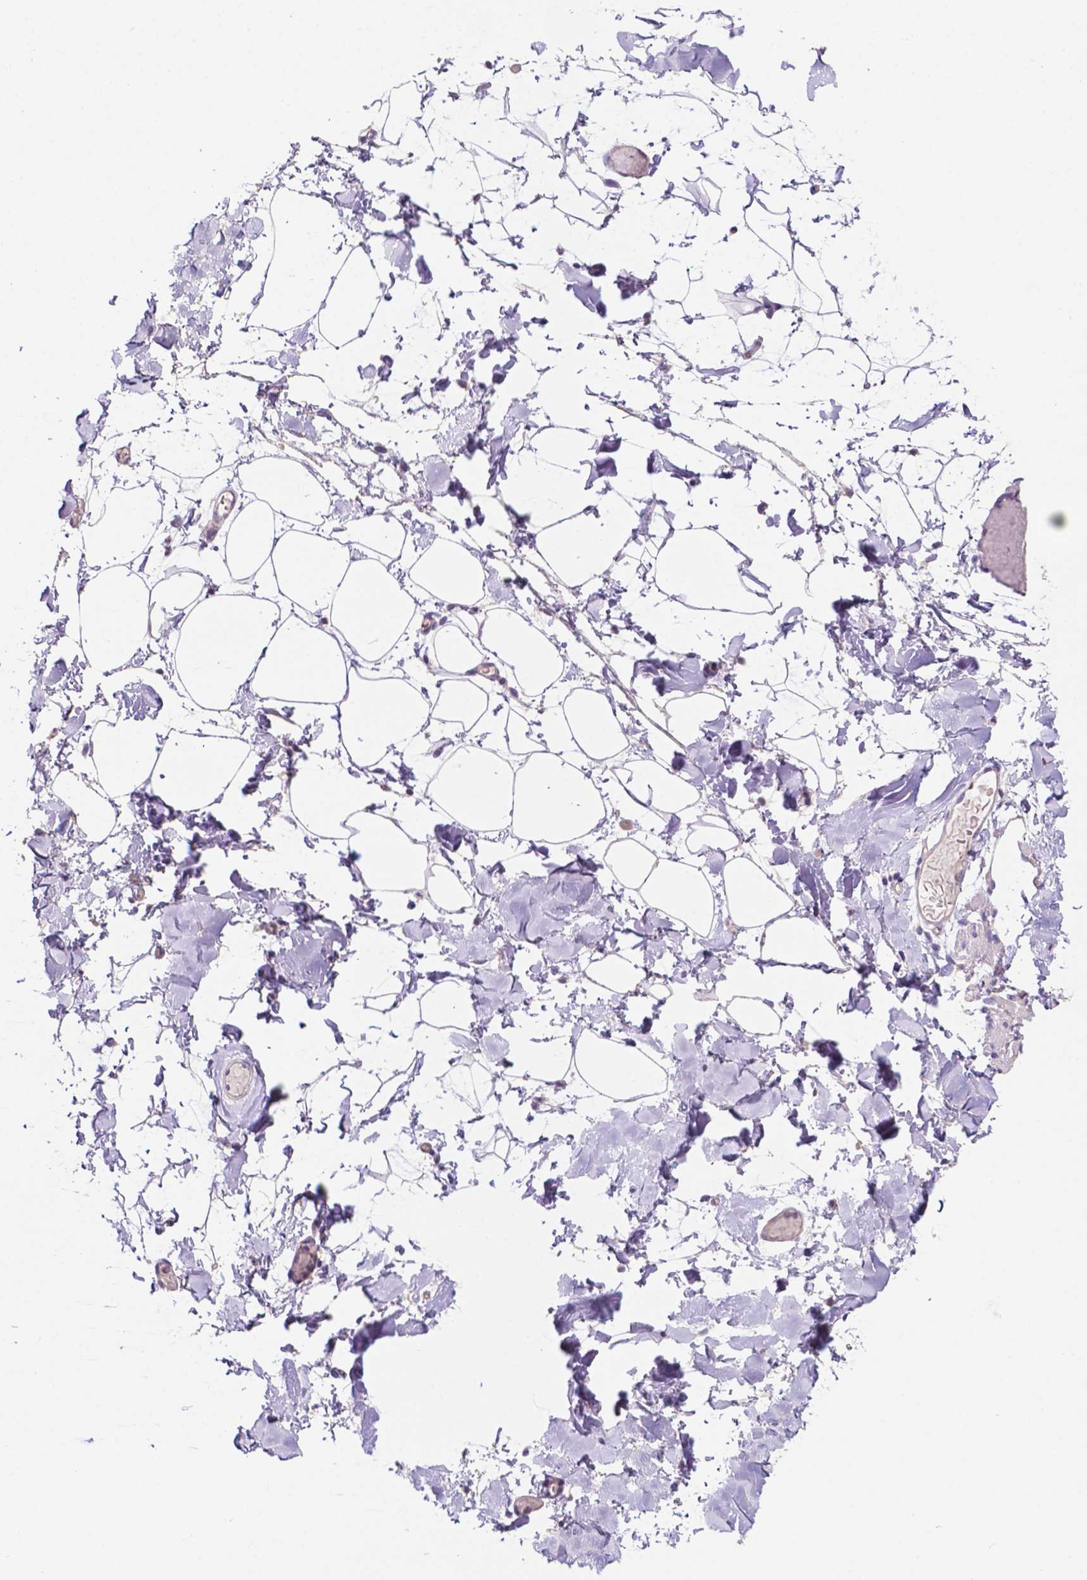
{"staining": {"intensity": "negative", "quantity": "none", "location": "none"}, "tissue": "adipose tissue", "cell_type": "Adipocytes", "image_type": "normal", "snomed": [{"axis": "morphology", "description": "Normal tissue, NOS"}, {"axis": "topography", "description": "Gallbladder"}, {"axis": "topography", "description": "Peripheral nerve tissue"}], "caption": "Adipose tissue stained for a protein using IHC demonstrates no expression adipocytes.", "gene": "PRPS2", "patient": {"sex": "female", "age": 45}}